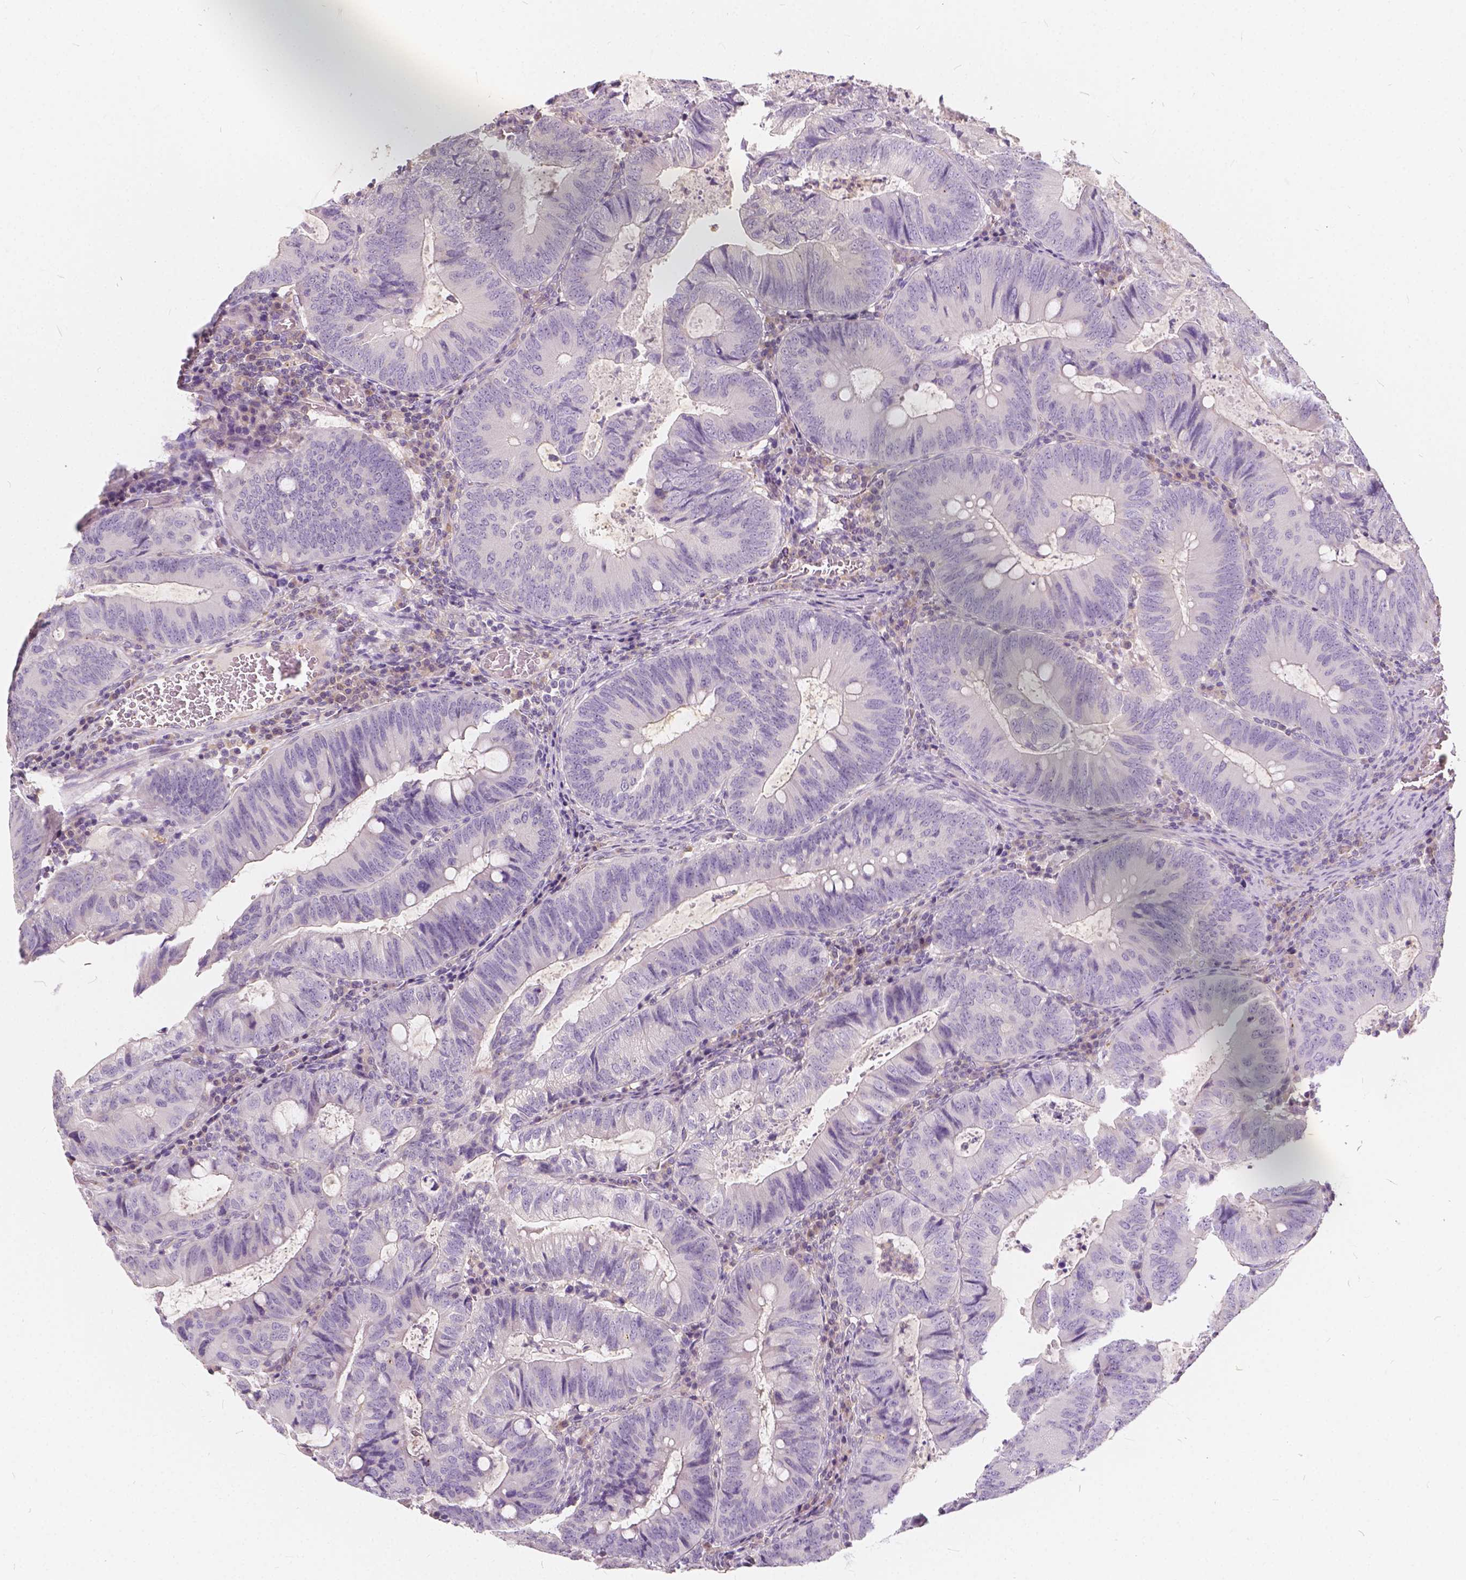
{"staining": {"intensity": "negative", "quantity": "none", "location": "none"}, "tissue": "colorectal cancer", "cell_type": "Tumor cells", "image_type": "cancer", "snomed": [{"axis": "morphology", "description": "Adenocarcinoma, NOS"}, {"axis": "topography", "description": "Colon"}], "caption": "A photomicrograph of human adenocarcinoma (colorectal) is negative for staining in tumor cells. (Stains: DAB (3,3'-diaminobenzidine) IHC with hematoxylin counter stain, Microscopy: brightfield microscopy at high magnification).", "gene": "KIAA0513", "patient": {"sex": "male", "age": 67}}